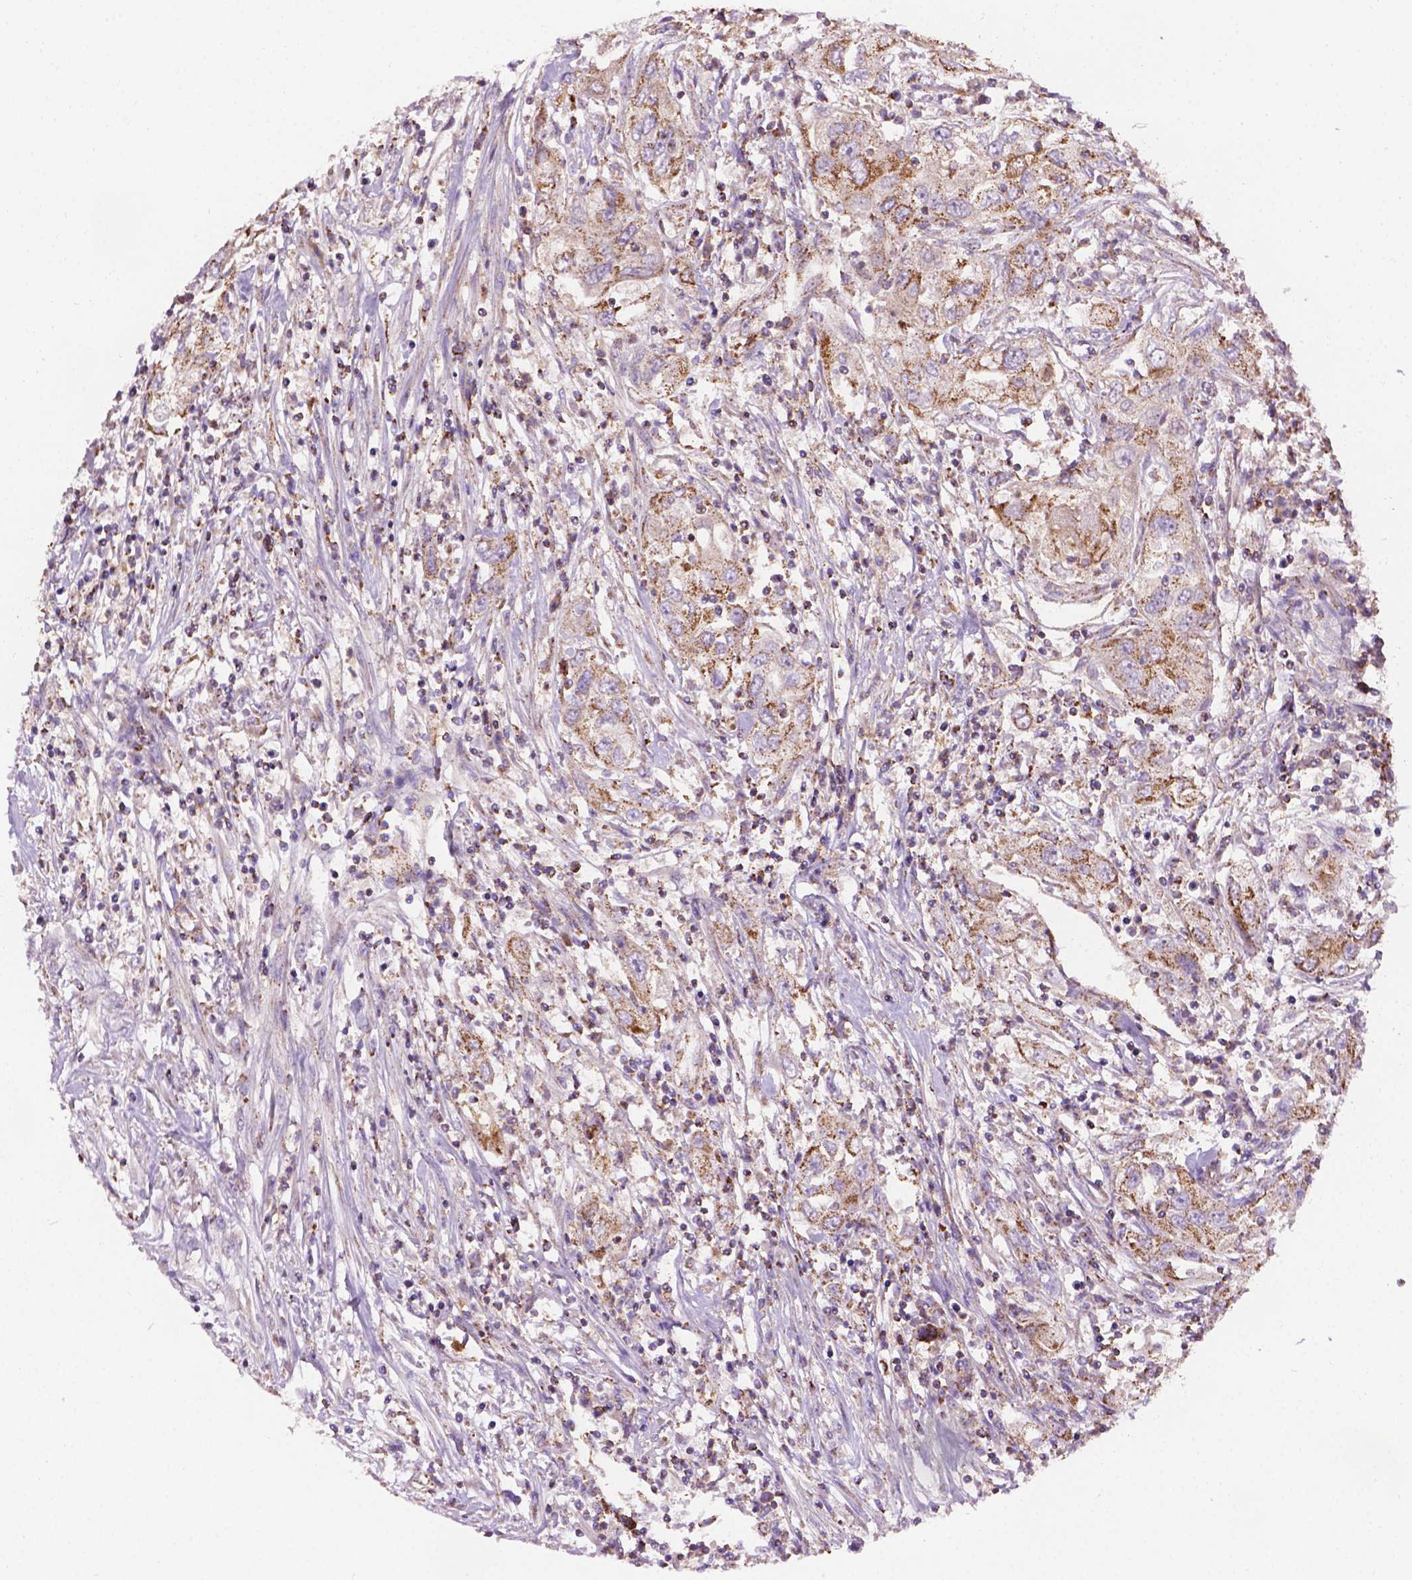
{"staining": {"intensity": "moderate", "quantity": ">75%", "location": "cytoplasmic/membranous"}, "tissue": "urothelial cancer", "cell_type": "Tumor cells", "image_type": "cancer", "snomed": [{"axis": "morphology", "description": "Urothelial carcinoma, High grade"}, {"axis": "topography", "description": "Urinary bladder"}], "caption": "A brown stain labels moderate cytoplasmic/membranous expression of a protein in urothelial cancer tumor cells.", "gene": "PIBF1", "patient": {"sex": "male", "age": 76}}